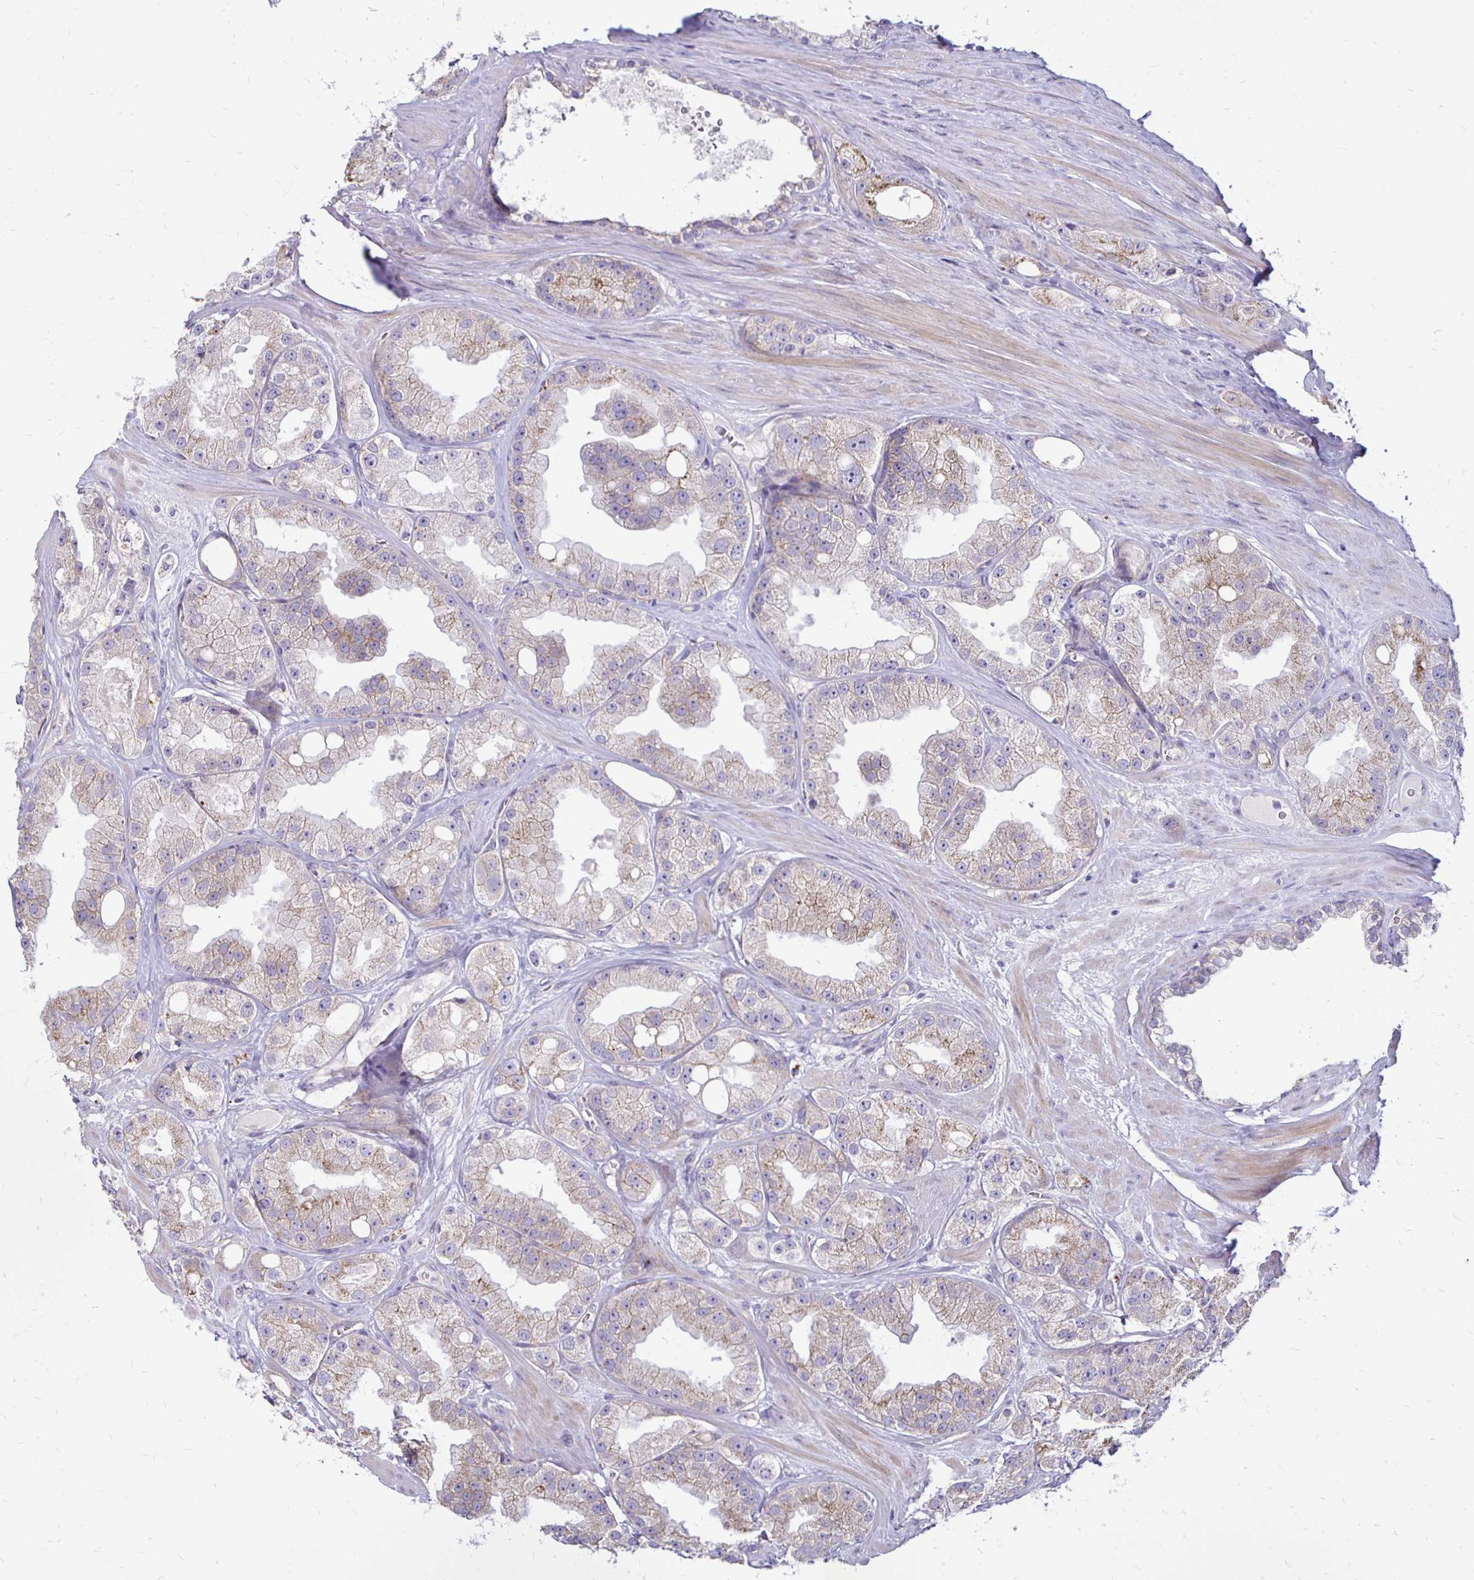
{"staining": {"intensity": "weak", "quantity": "<25%", "location": "cytoplasmic/membranous"}, "tissue": "prostate cancer", "cell_type": "Tumor cells", "image_type": "cancer", "snomed": [{"axis": "morphology", "description": "Adenocarcinoma, High grade"}, {"axis": "topography", "description": "Prostate"}], "caption": "The histopathology image demonstrates no significant staining in tumor cells of prostate cancer (adenocarcinoma (high-grade)).", "gene": "KATNBL1", "patient": {"sex": "male", "age": 66}}